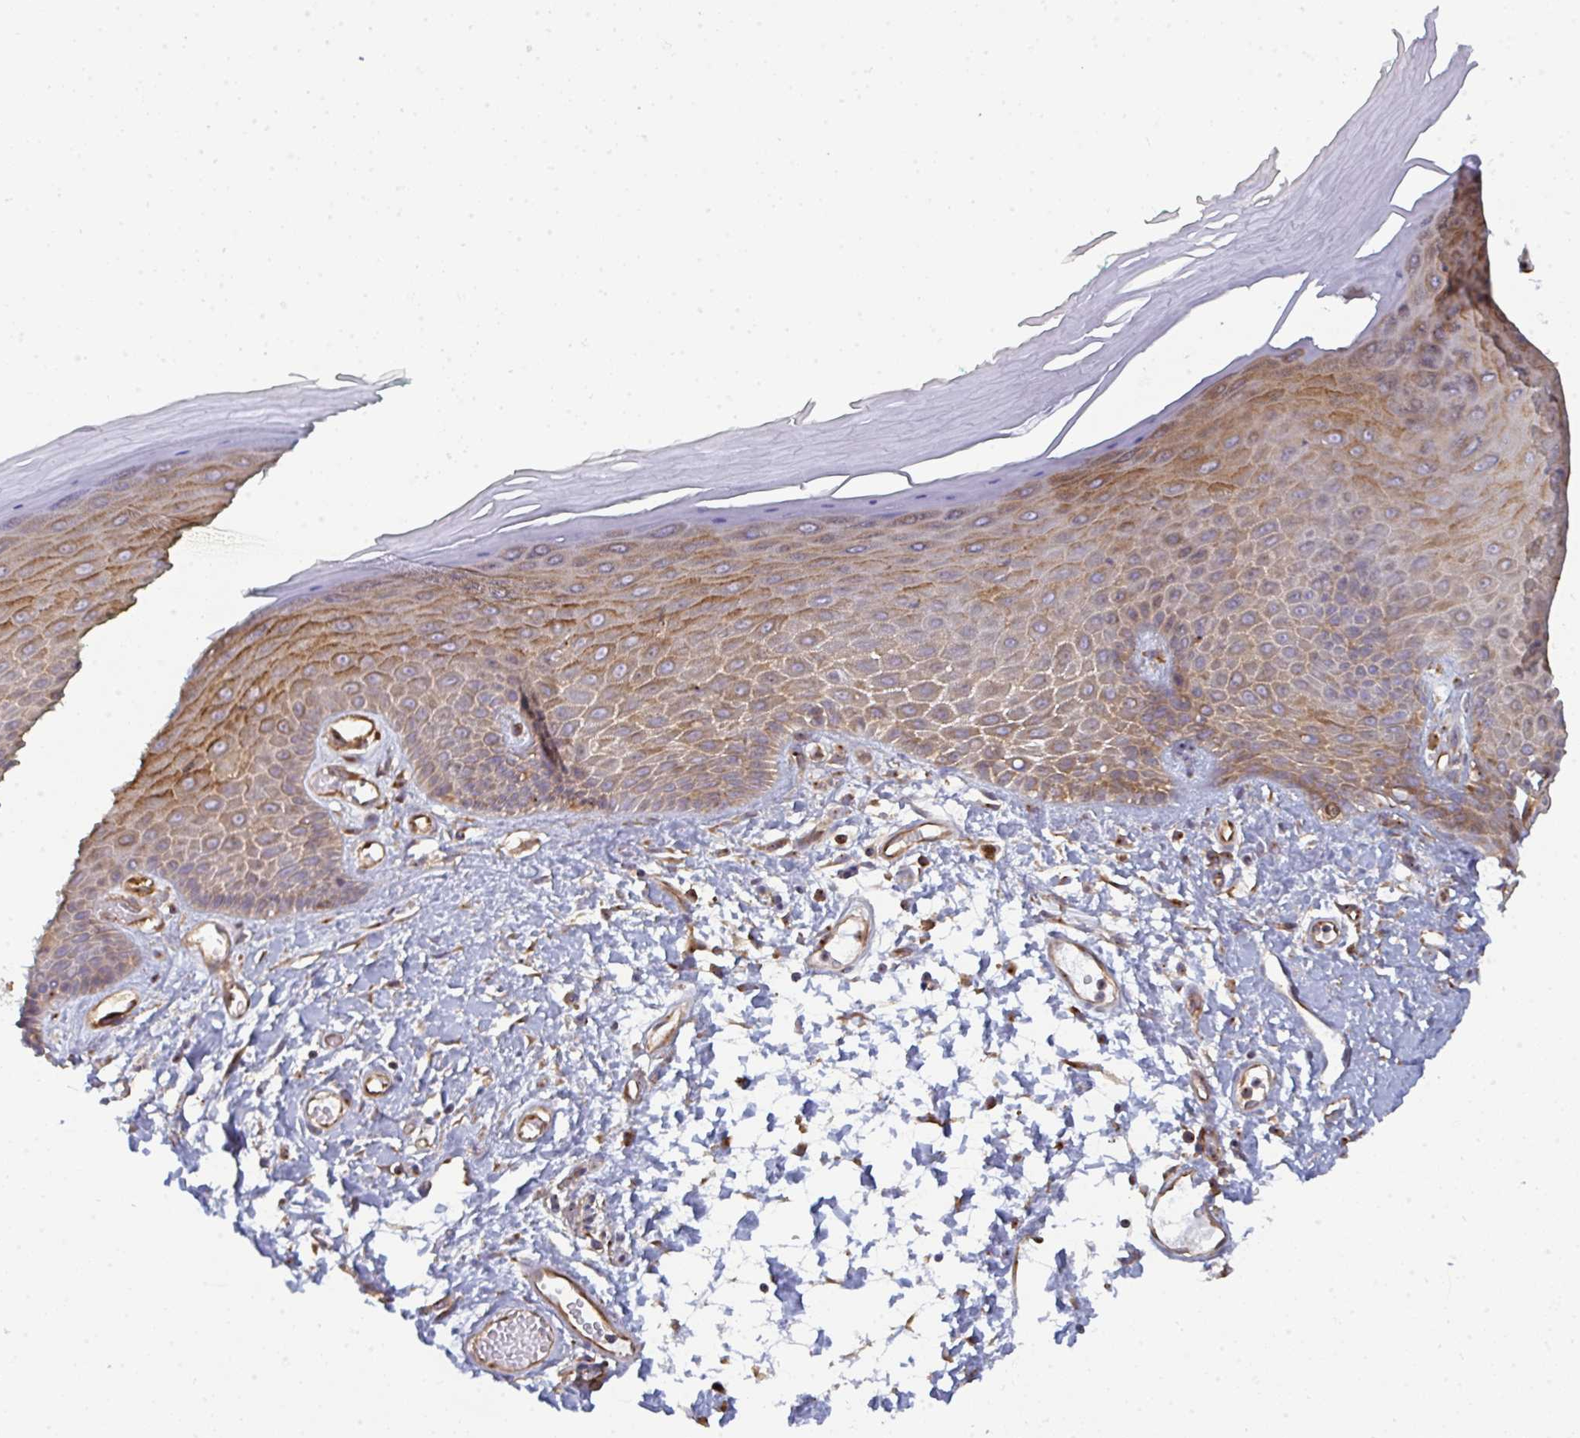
{"staining": {"intensity": "moderate", "quantity": ">75%", "location": "cytoplasmic/membranous"}, "tissue": "skin", "cell_type": "Epidermal cells", "image_type": "normal", "snomed": [{"axis": "morphology", "description": "Normal tissue, NOS"}, {"axis": "topography", "description": "Anal"}, {"axis": "topography", "description": "Peripheral nerve tissue"}], "caption": "Skin stained for a protein reveals moderate cytoplasmic/membranous positivity in epidermal cells. The staining is performed using DAB (3,3'-diaminobenzidine) brown chromogen to label protein expression. The nuclei are counter-stained blue using hematoxylin.", "gene": "DYNC1I2", "patient": {"sex": "male", "age": 78}}